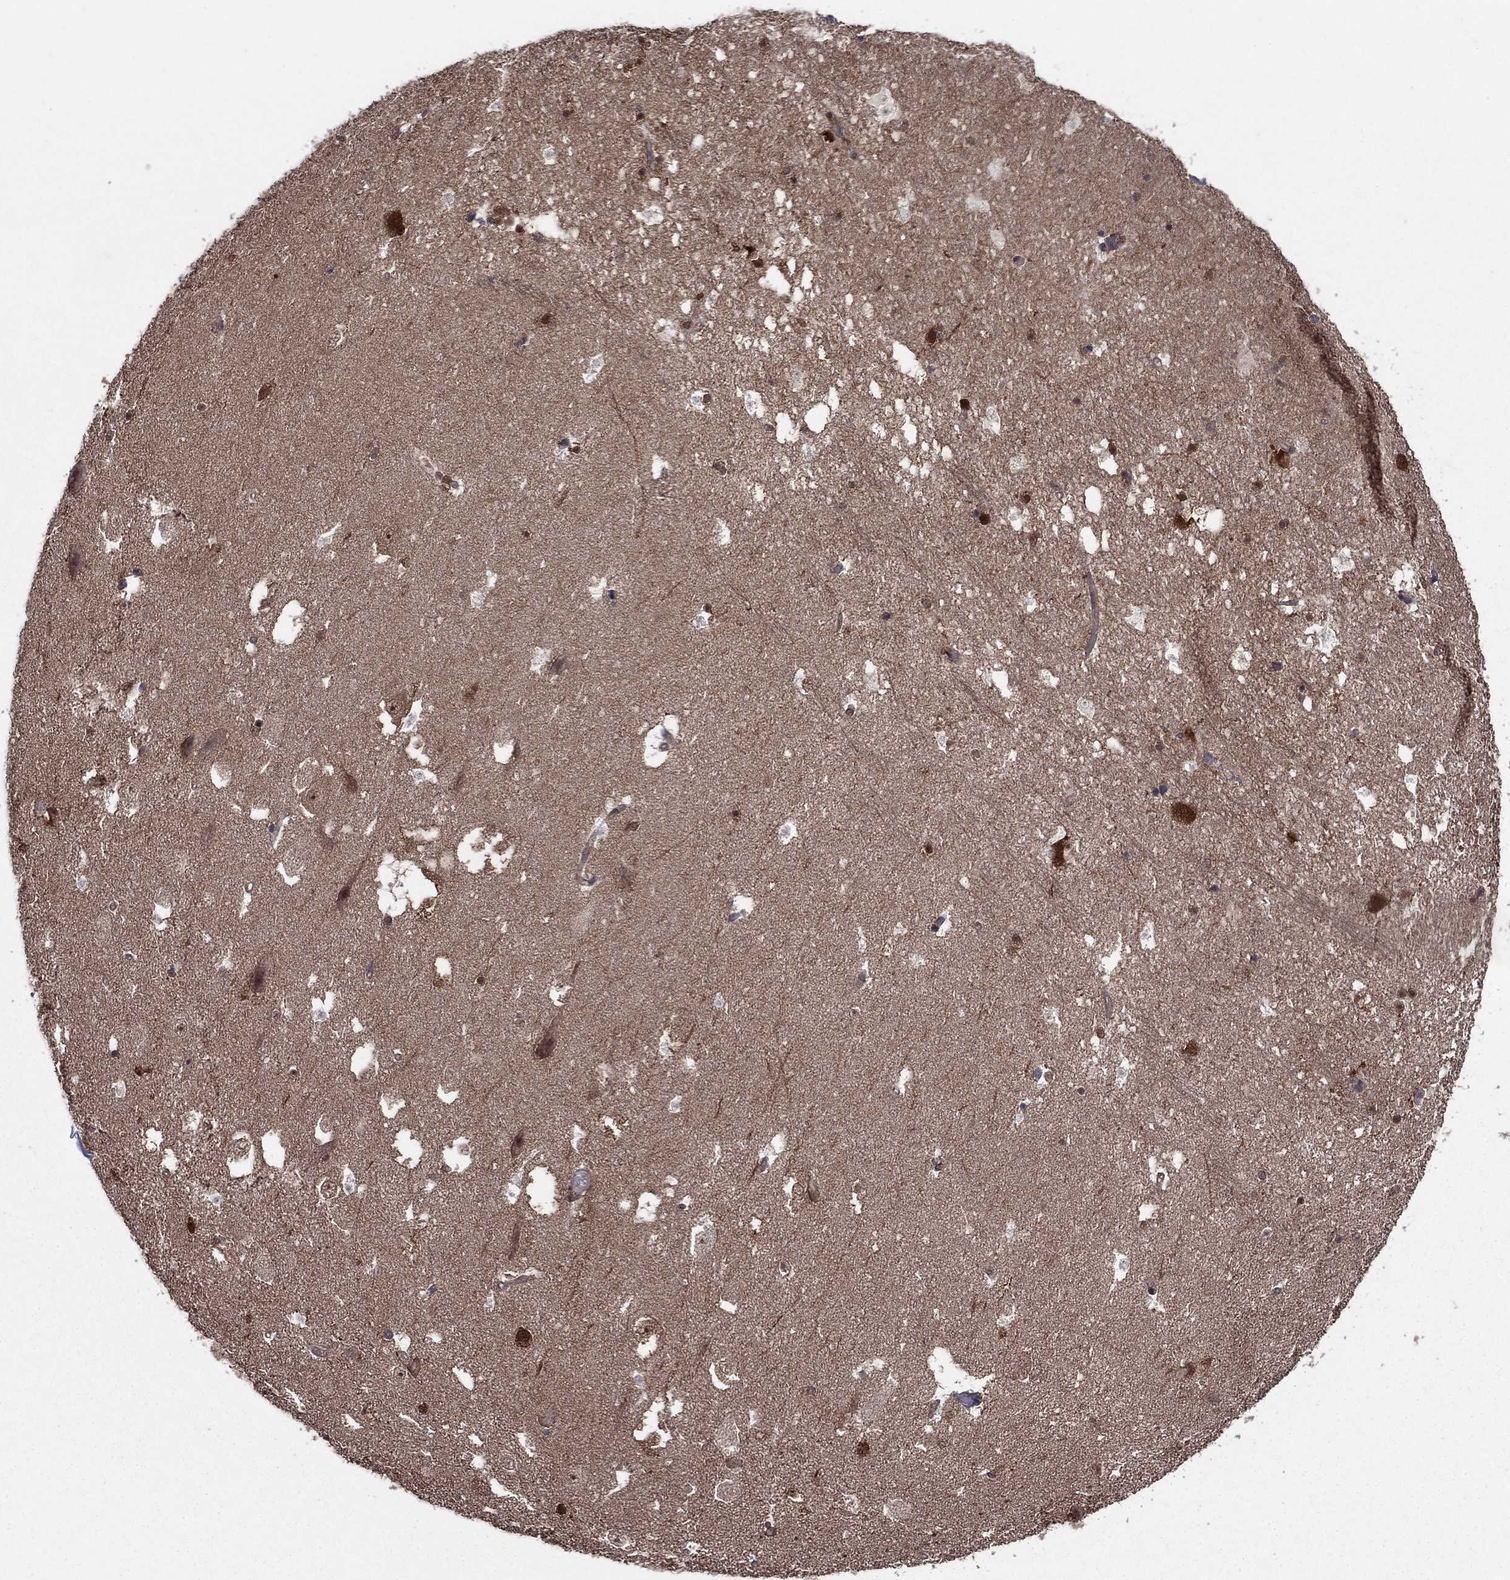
{"staining": {"intensity": "negative", "quantity": "none", "location": "none"}, "tissue": "hippocampus", "cell_type": "Glial cells", "image_type": "normal", "snomed": [{"axis": "morphology", "description": "Normal tissue, NOS"}, {"axis": "topography", "description": "Hippocampus"}], "caption": "Glial cells are negative for protein expression in benign human hippocampus. The staining was performed using DAB to visualize the protein expression in brown, while the nuclei were stained in blue with hematoxylin (Magnification: 20x).", "gene": "CACYBP", "patient": {"sex": "male", "age": 51}}